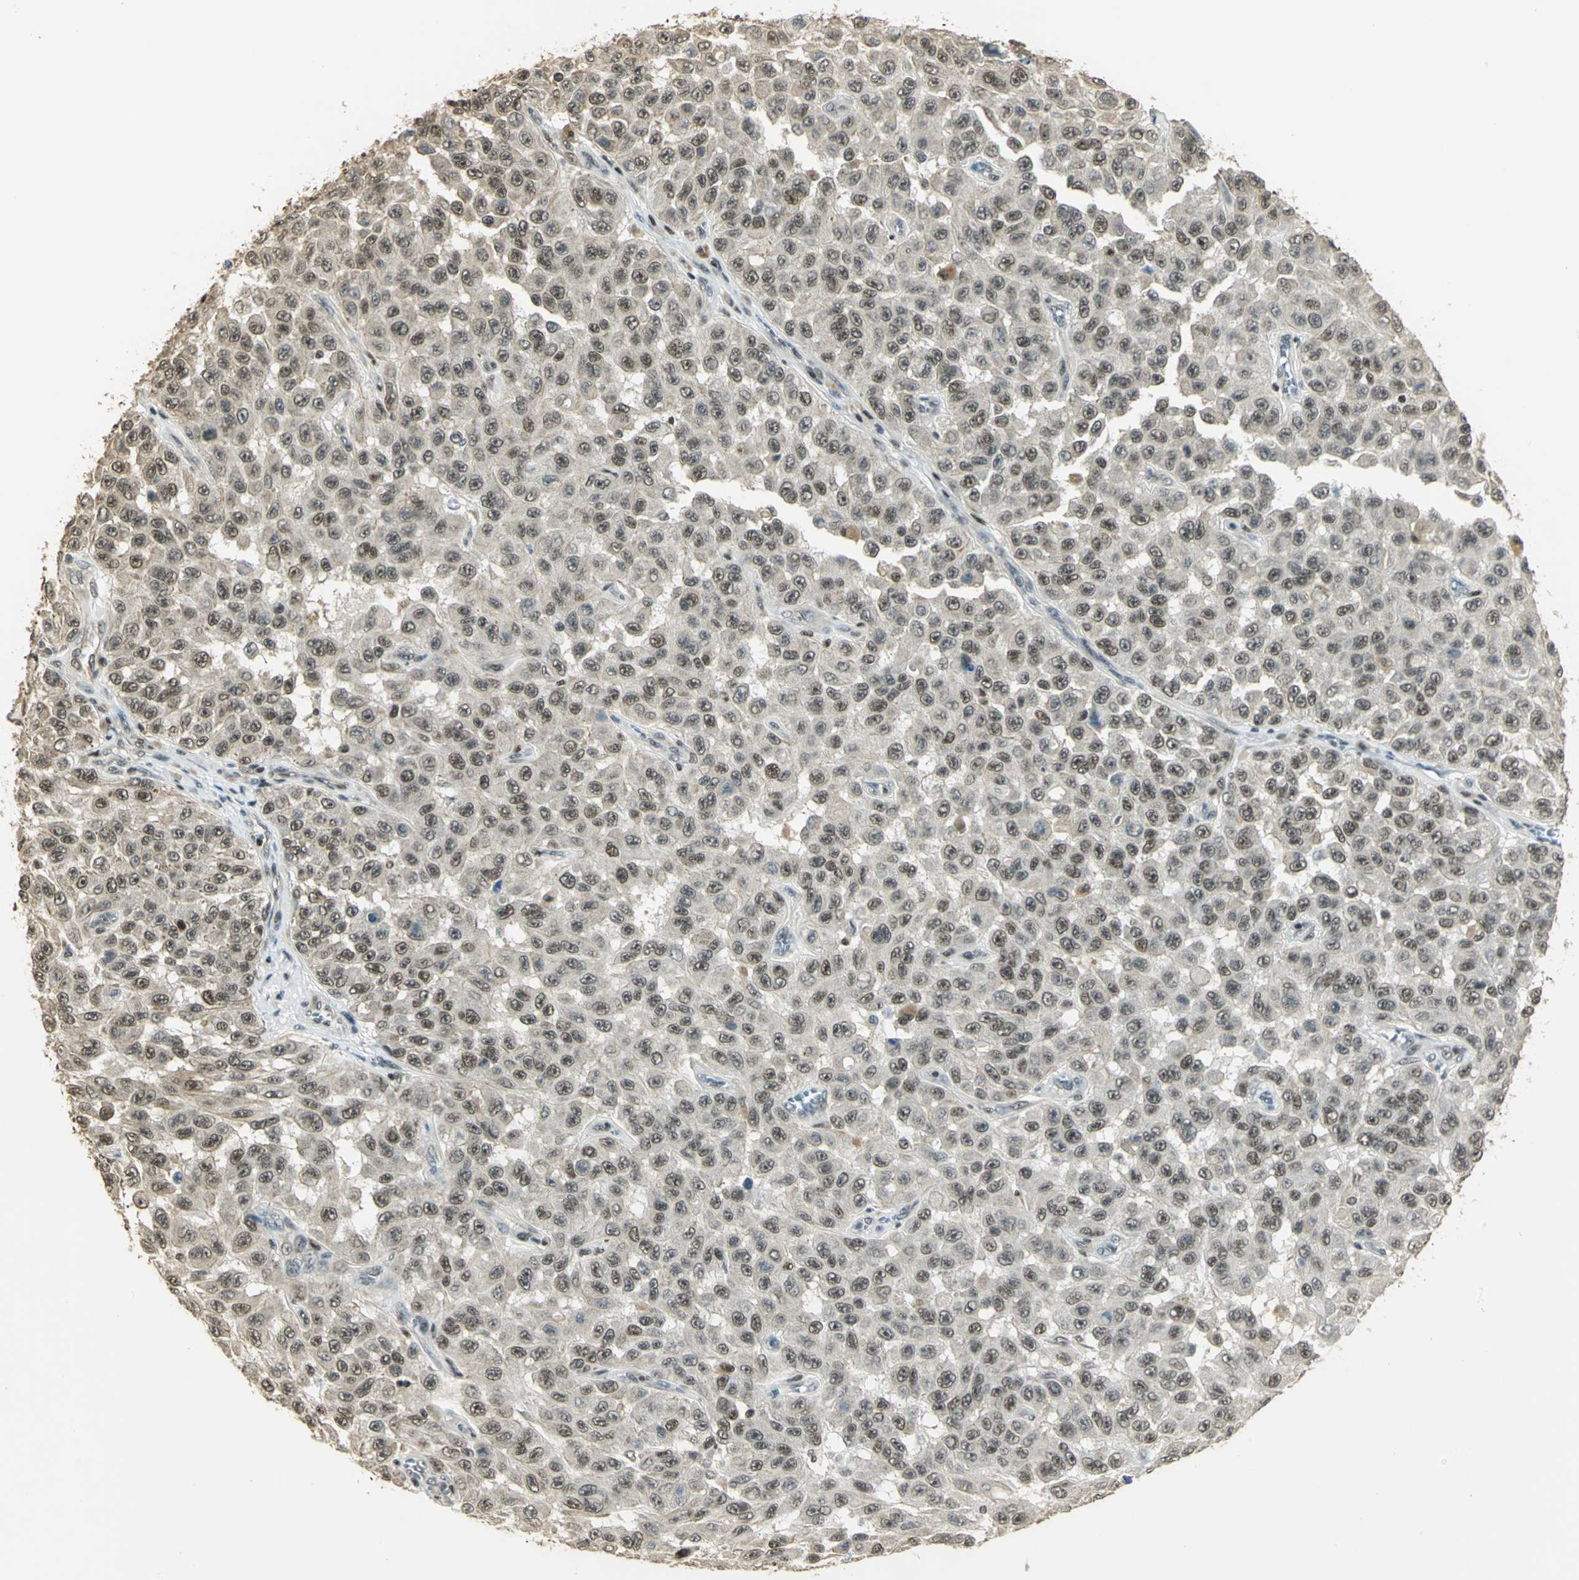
{"staining": {"intensity": "weak", "quantity": ">75%", "location": "nuclear"}, "tissue": "melanoma", "cell_type": "Tumor cells", "image_type": "cancer", "snomed": [{"axis": "morphology", "description": "Malignant melanoma, NOS"}, {"axis": "topography", "description": "Skin"}], "caption": "Brown immunohistochemical staining in melanoma reveals weak nuclear positivity in approximately >75% of tumor cells. The protein is stained brown, and the nuclei are stained in blue (DAB IHC with brightfield microscopy, high magnification).", "gene": "ELF1", "patient": {"sex": "male", "age": 30}}